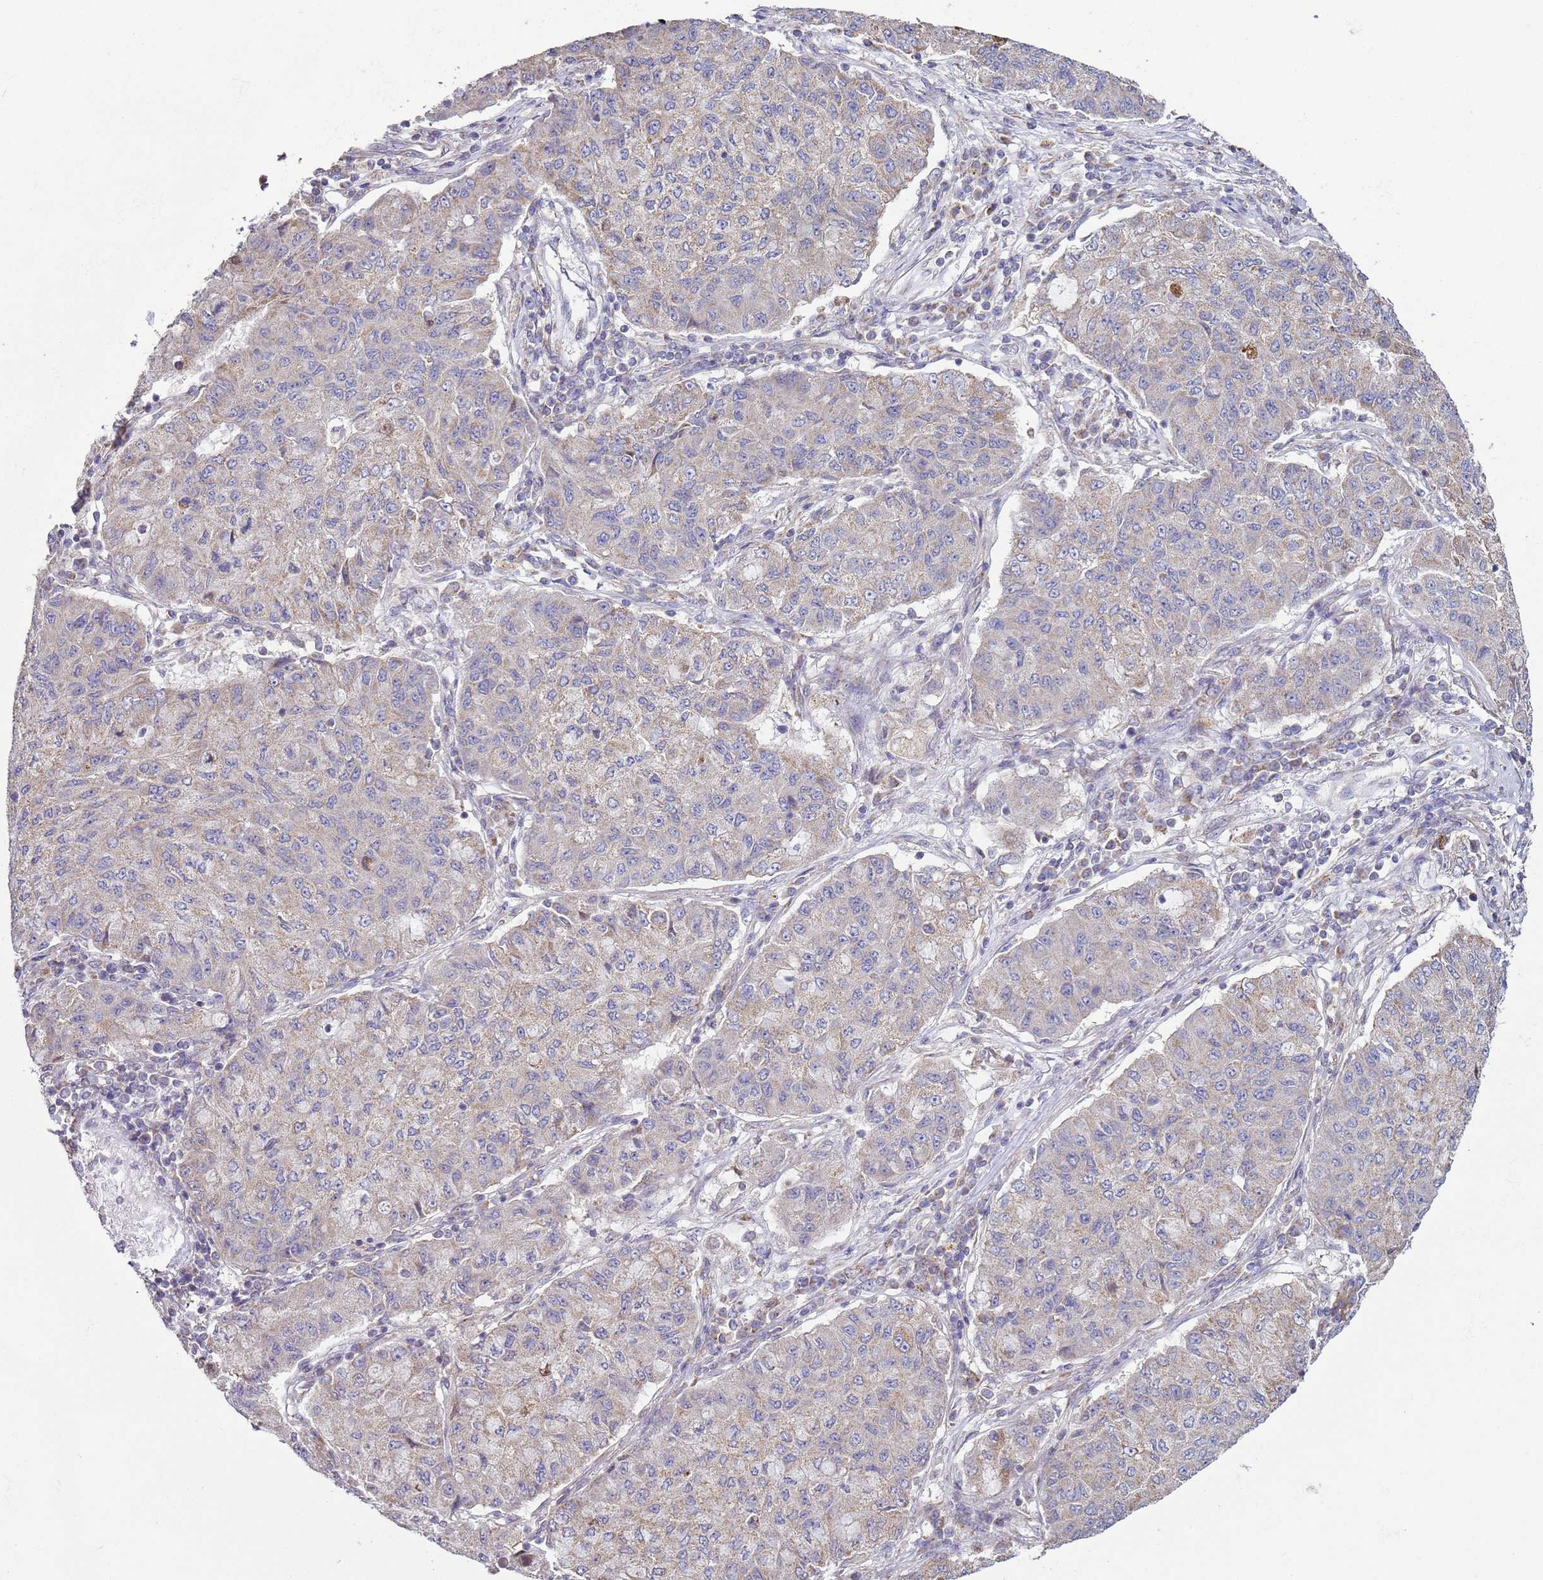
{"staining": {"intensity": "weak", "quantity": "<25%", "location": "cytoplasmic/membranous"}, "tissue": "lung cancer", "cell_type": "Tumor cells", "image_type": "cancer", "snomed": [{"axis": "morphology", "description": "Squamous cell carcinoma, NOS"}, {"axis": "topography", "description": "Lung"}], "caption": "Lung squamous cell carcinoma stained for a protein using immunohistochemistry reveals no staining tumor cells.", "gene": "DIP2B", "patient": {"sex": "male", "age": 74}}